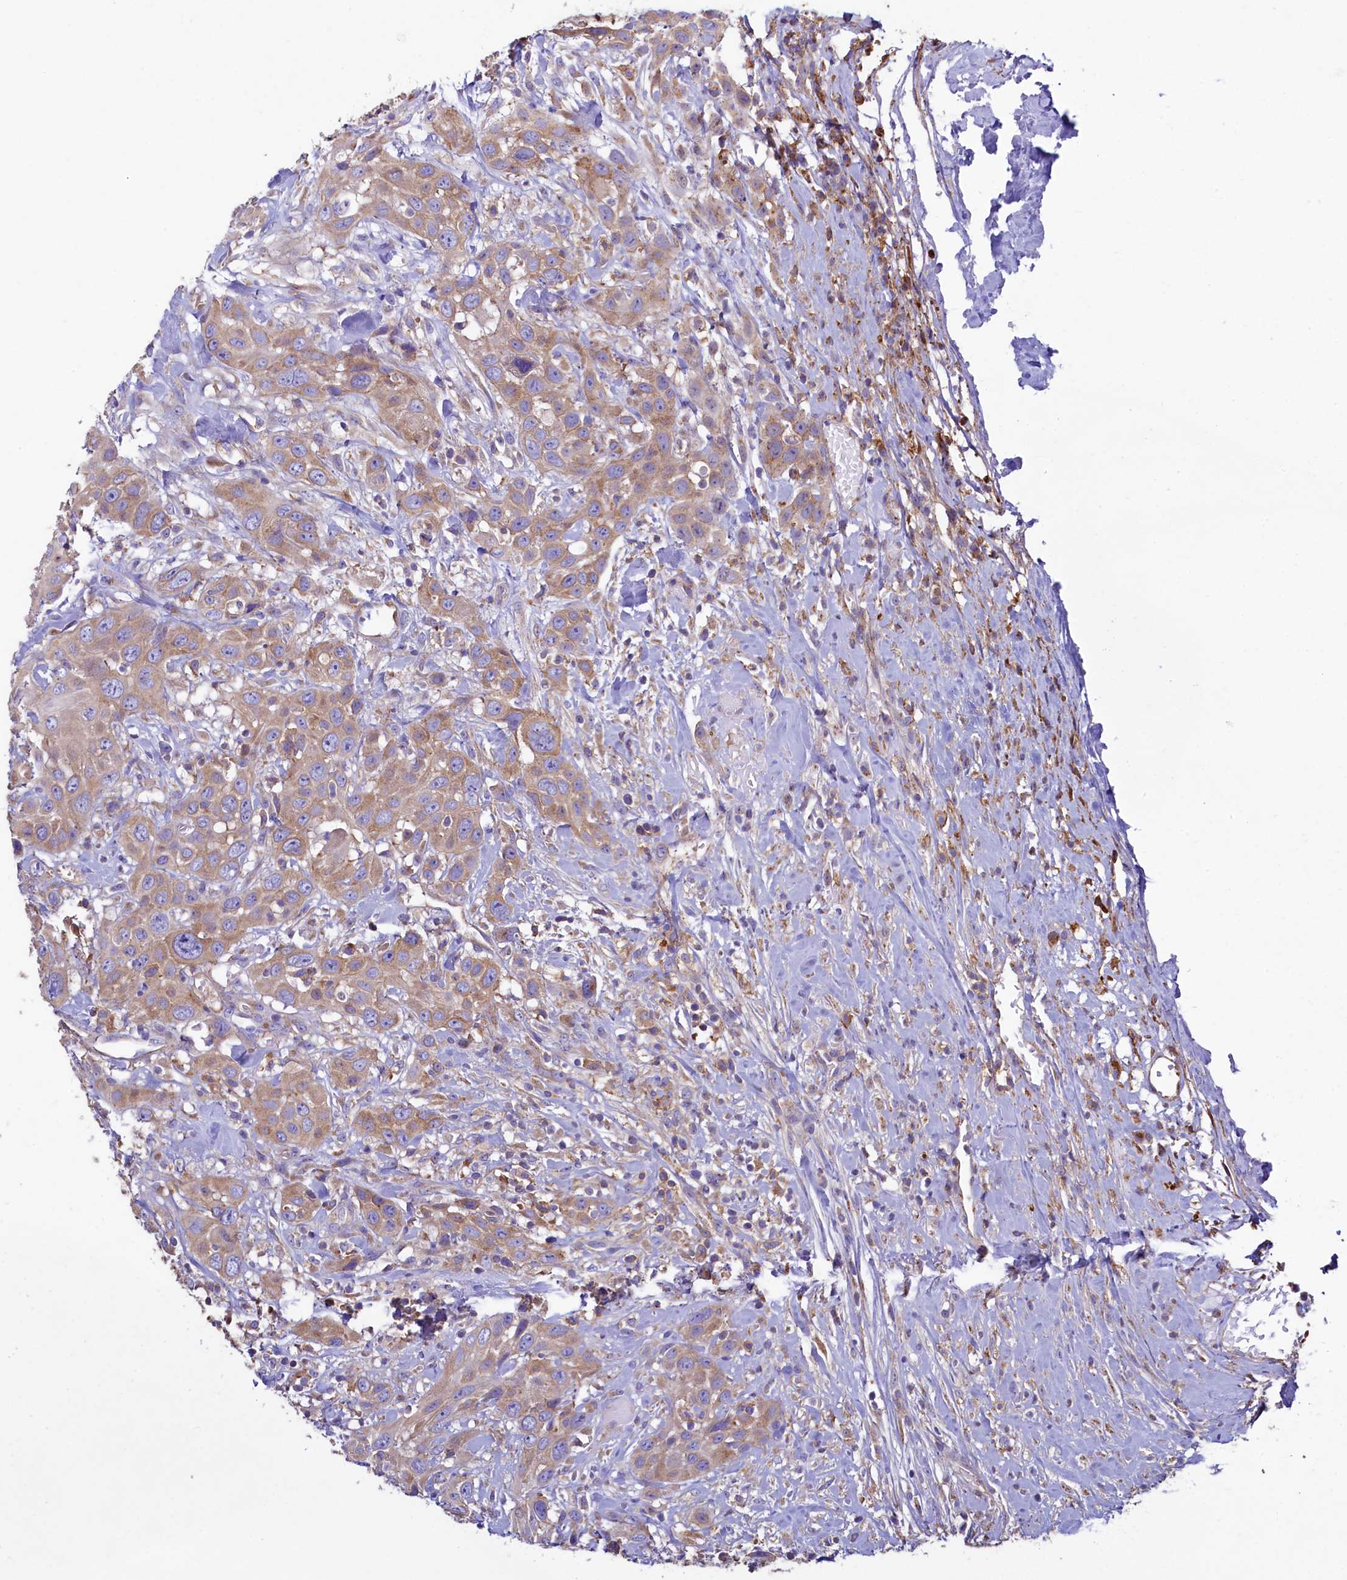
{"staining": {"intensity": "moderate", "quantity": ">75%", "location": "cytoplasmic/membranous"}, "tissue": "head and neck cancer", "cell_type": "Tumor cells", "image_type": "cancer", "snomed": [{"axis": "morphology", "description": "Squamous cell carcinoma, NOS"}, {"axis": "topography", "description": "Head-Neck"}], "caption": "Protein expression by IHC demonstrates moderate cytoplasmic/membranous expression in approximately >75% of tumor cells in squamous cell carcinoma (head and neck). (DAB IHC, brown staining for protein, blue staining for nuclei).", "gene": "GPR21", "patient": {"sex": "male", "age": 81}}